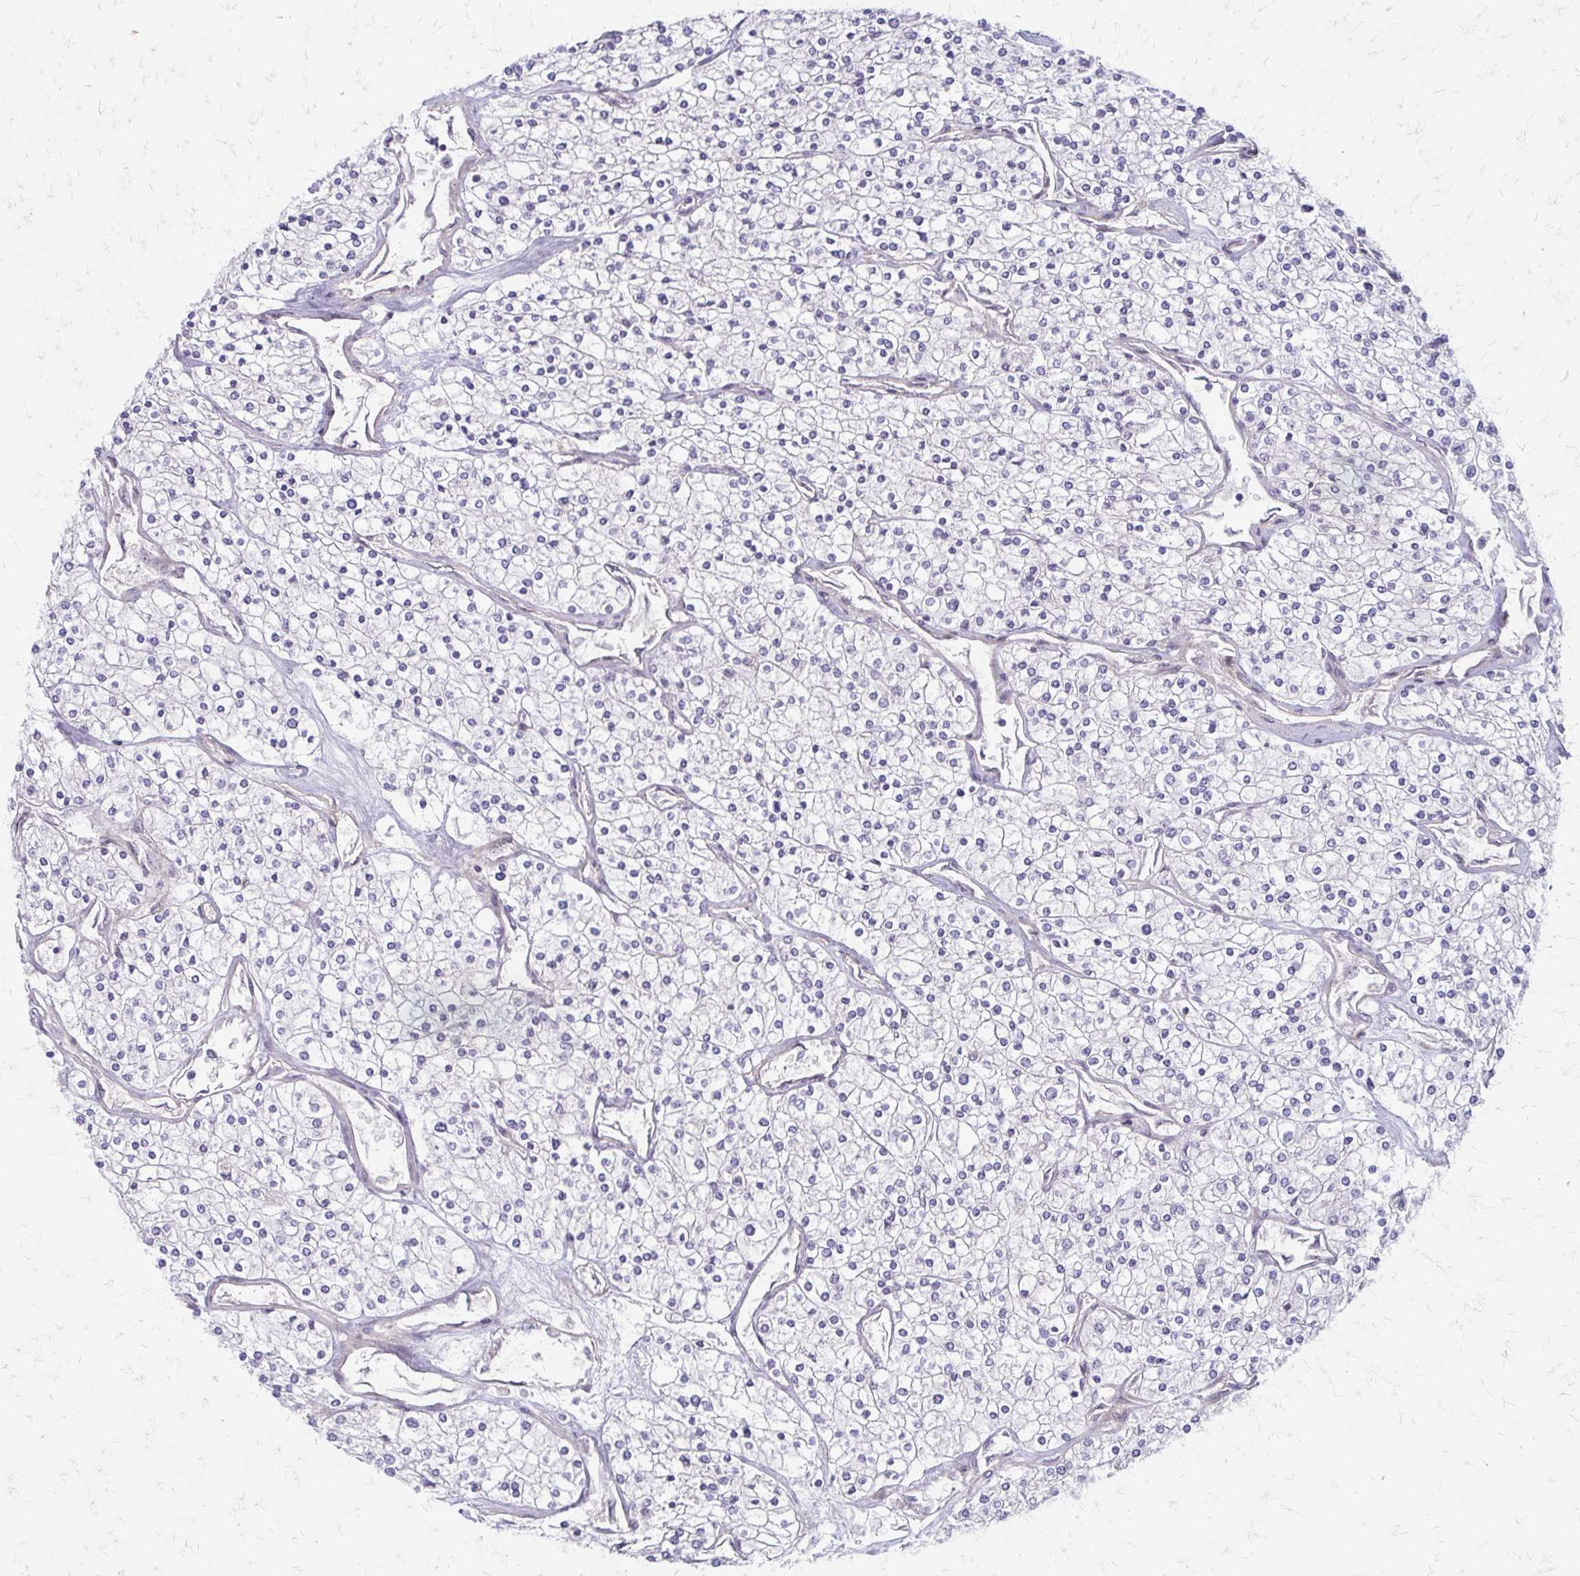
{"staining": {"intensity": "negative", "quantity": "none", "location": "none"}, "tissue": "renal cancer", "cell_type": "Tumor cells", "image_type": "cancer", "snomed": [{"axis": "morphology", "description": "Adenocarcinoma, NOS"}, {"axis": "topography", "description": "Kidney"}], "caption": "Tumor cells are negative for brown protein staining in renal cancer. (Immunohistochemistry (ihc), brightfield microscopy, high magnification).", "gene": "EED", "patient": {"sex": "male", "age": 80}}